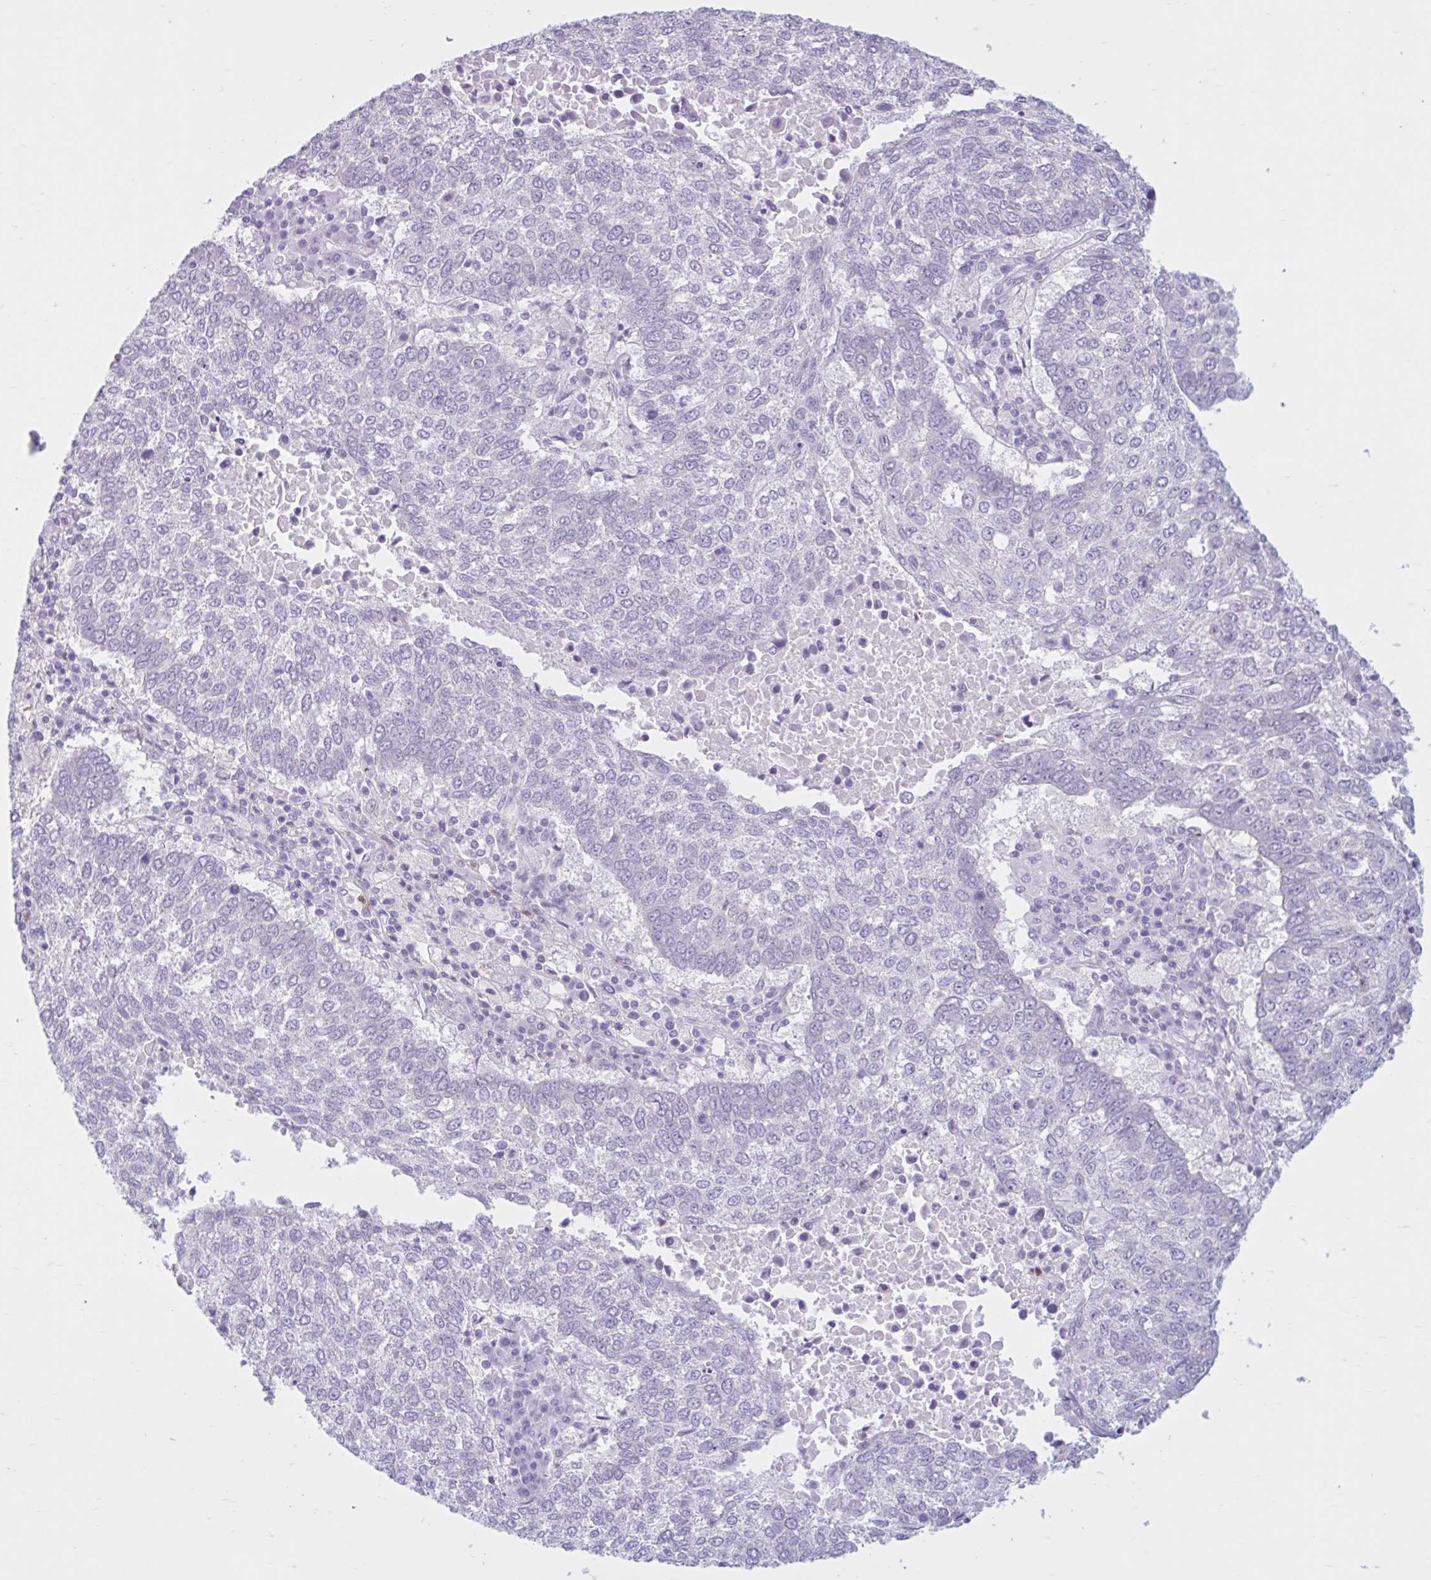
{"staining": {"intensity": "negative", "quantity": "none", "location": "none"}, "tissue": "lung cancer", "cell_type": "Tumor cells", "image_type": "cancer", "snomed": [{"axis": "morphology", "description": "Squamous cell carcinoma, NOS"}, {"axis": "topography", "description": "Lung"}], "caption": "Protein analysis of squamous cell carcinoma (lung) reveals no significant positivity in tumor cells.", "gene": "CEP120", "patient": {"sex": "male", "age": 73}}